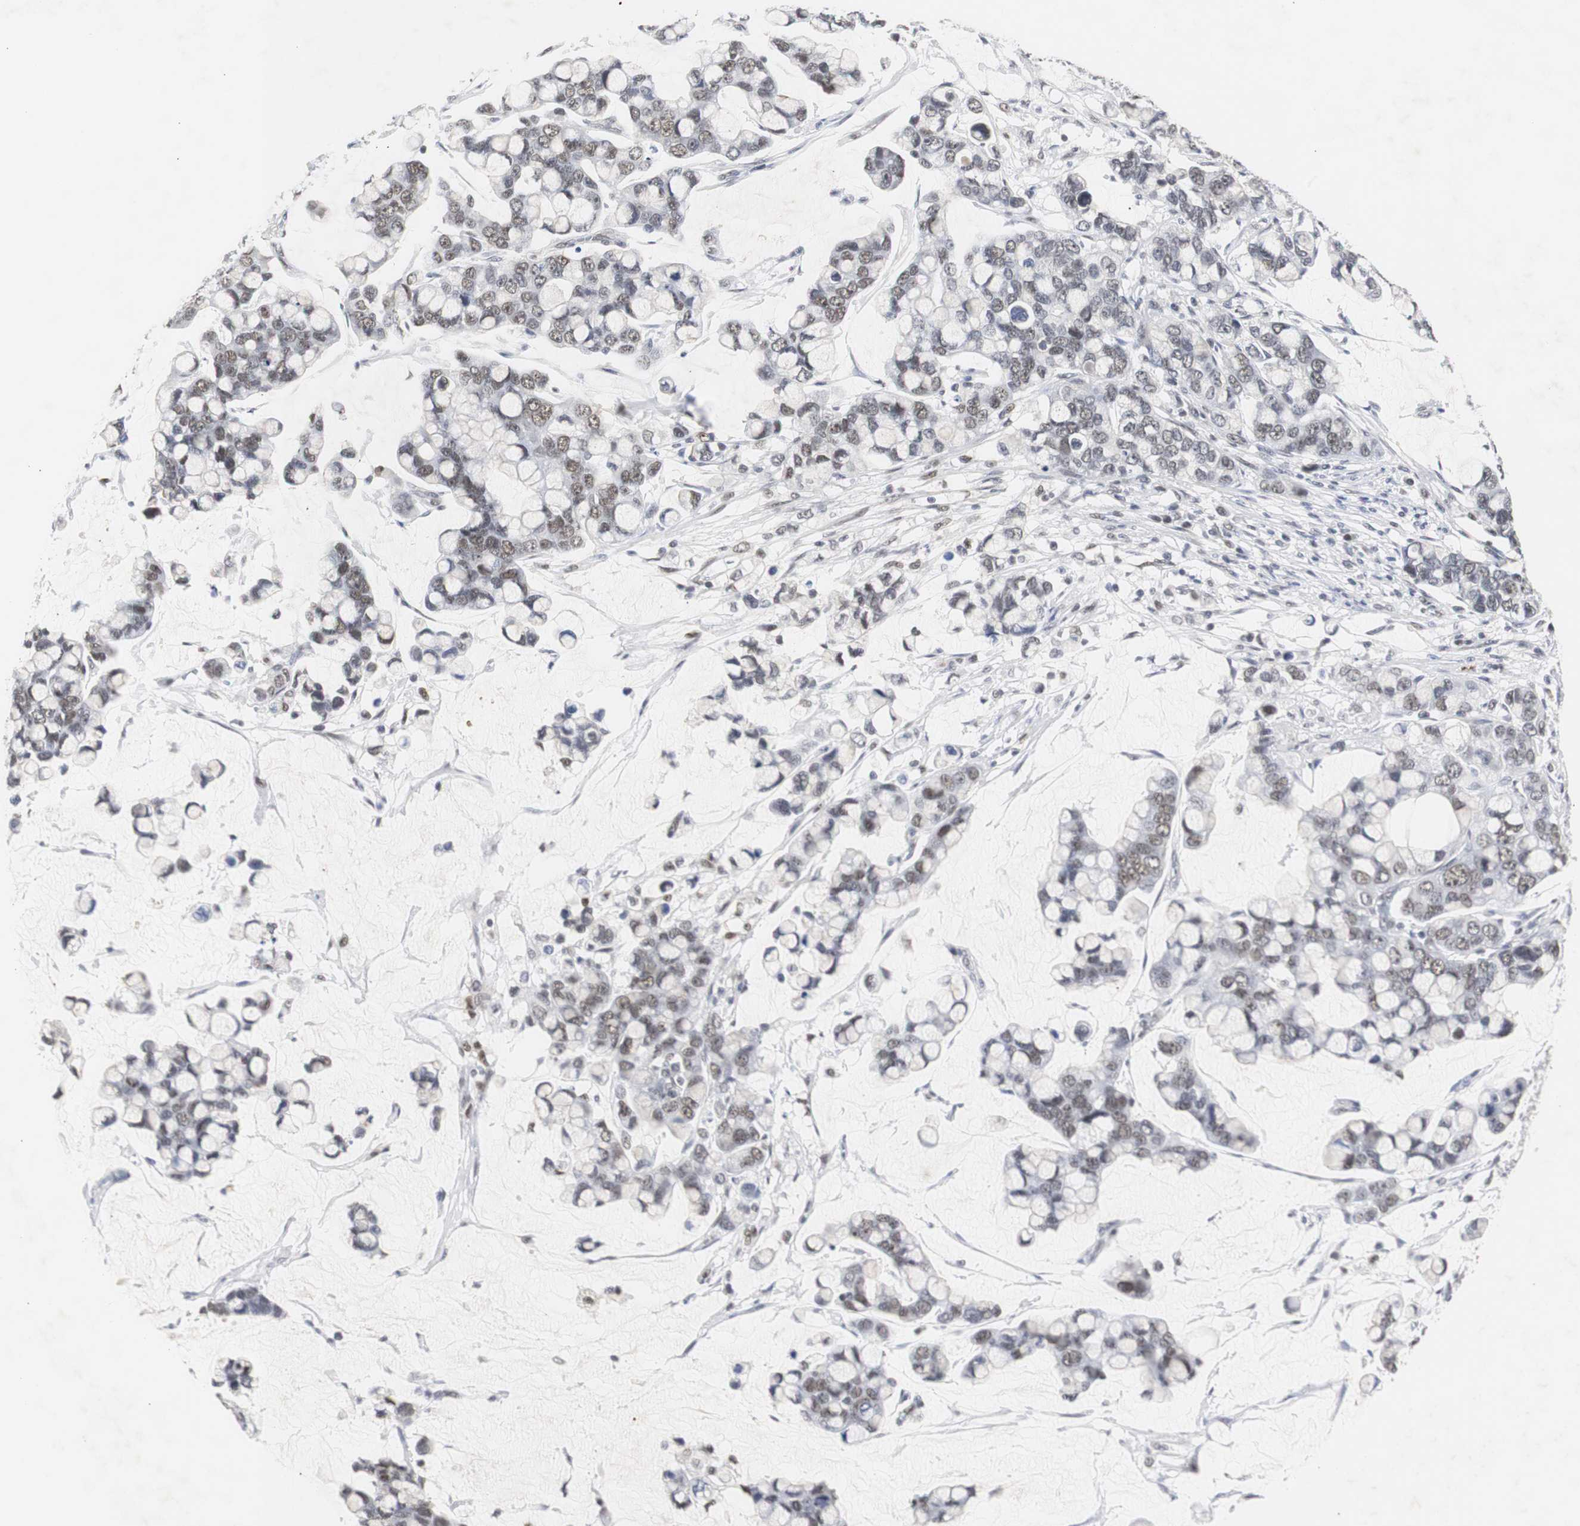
{"staining": {"intensity": "weak", "quantity": "25%-75%", "location": "nuclear"}, "tissue": "stomach cancer", "cell_type": "Tumor cells", "image_type": "cancer", "snomed": [{"axis": "morphology", "description": "Adenocarcinoma, NOS"}, {"axis": "topography", "description": "Stomach, lower"}], "caption": "This histopathology image shows stomach adenocarcinoma stained with IHC to label a protein in brown. The nuclear of tumor cells show weak positivity for the protein. Nuclei are counter-stained blue.", "gene": "ZFC3H1", "patient": {"sex": "male", "age": 84}}